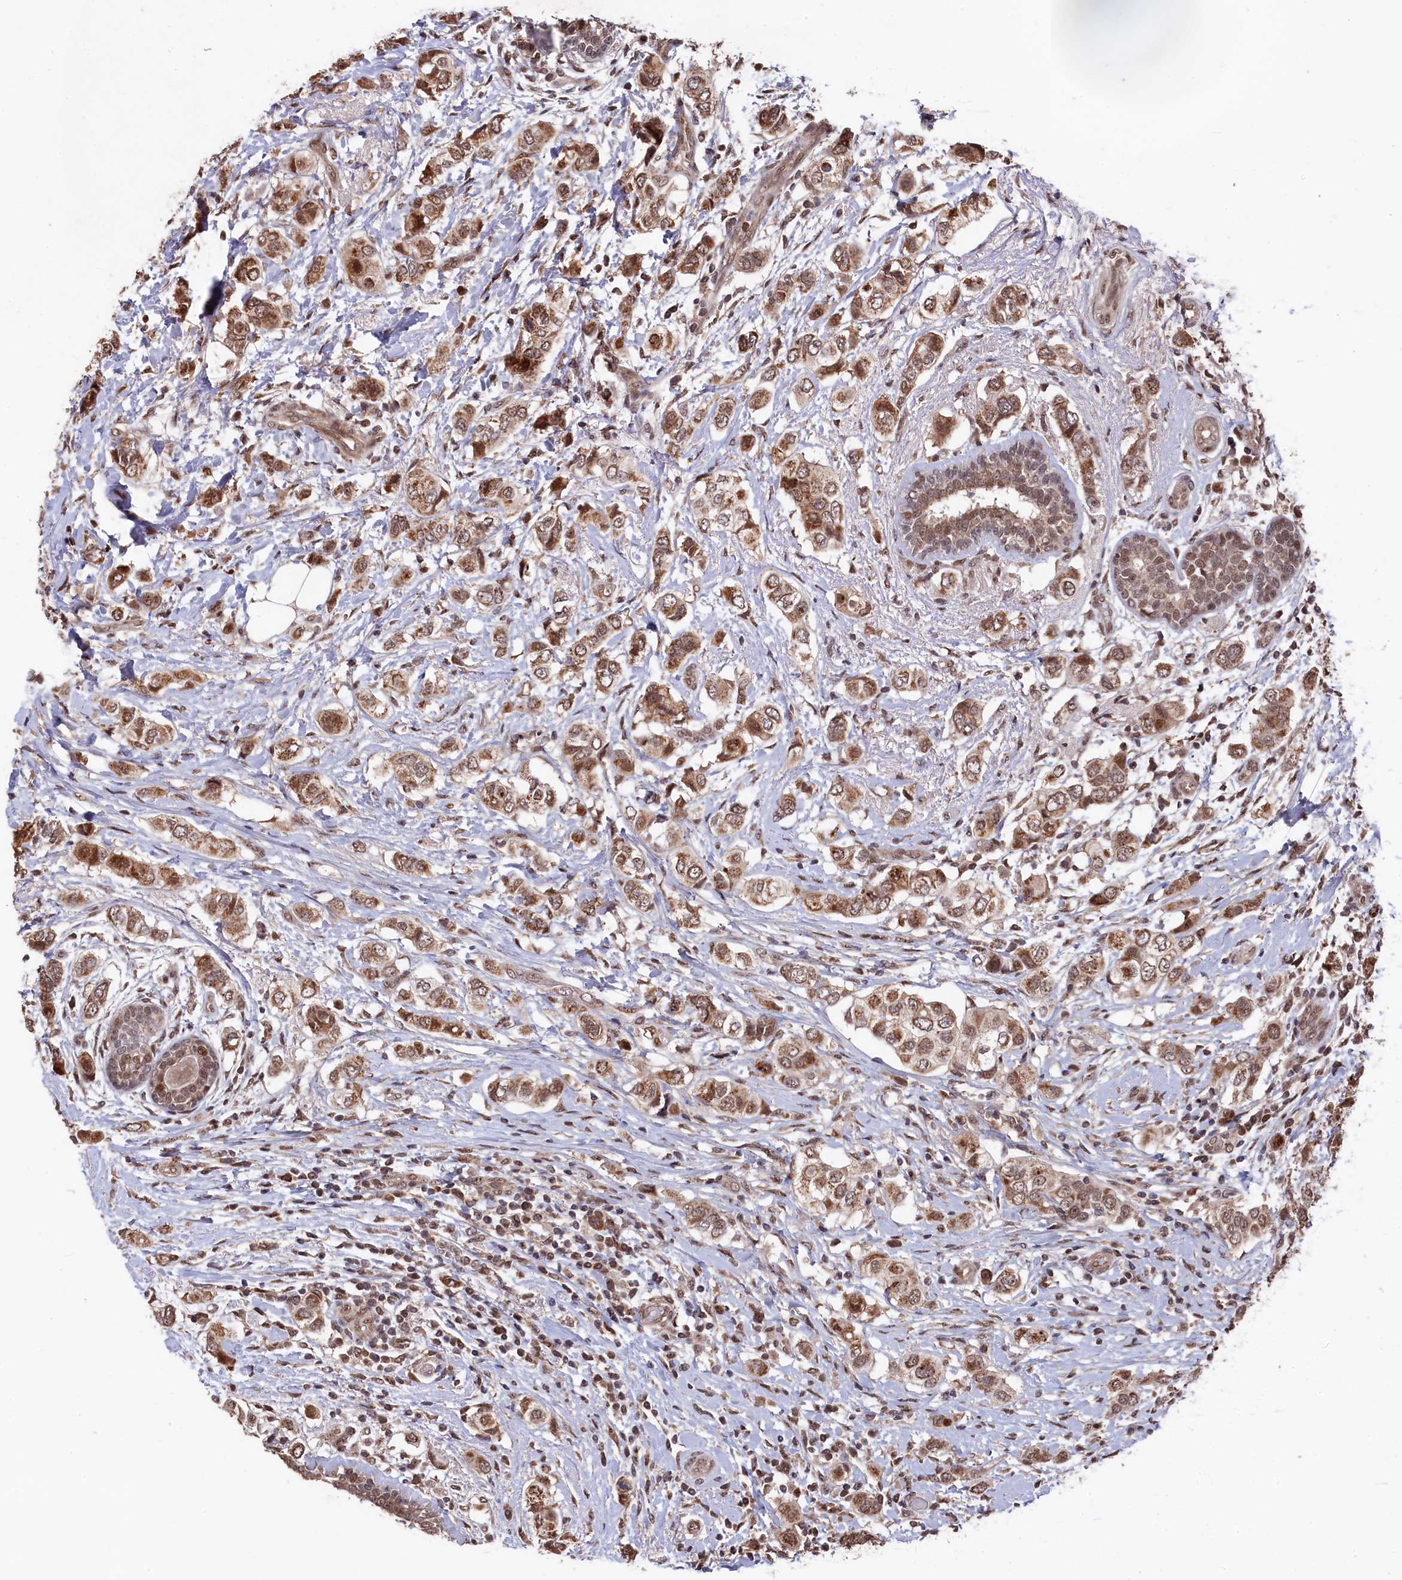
{"staining": {"intensity": "moderate", "quantity": ">75%", "location": "cytoplasmic/membranous,nuclear"}, "tissue": "breast cancer", "cell_type": "Tumor cells", "image_type": "cancer", "snomed": [{"axis": "morphology", "description": "Lobular carcinoma"}, {"axis": "topography", "description": "Breast"}], "caption": "Immunohistochemistry of breast cancer demonstrates medium levels of moderate cytoplasmic/membranous and nuclear staining in about >75% of tumor cells.", "gene": "CLPX", "patient": {"sex": "female", "age": 51}}